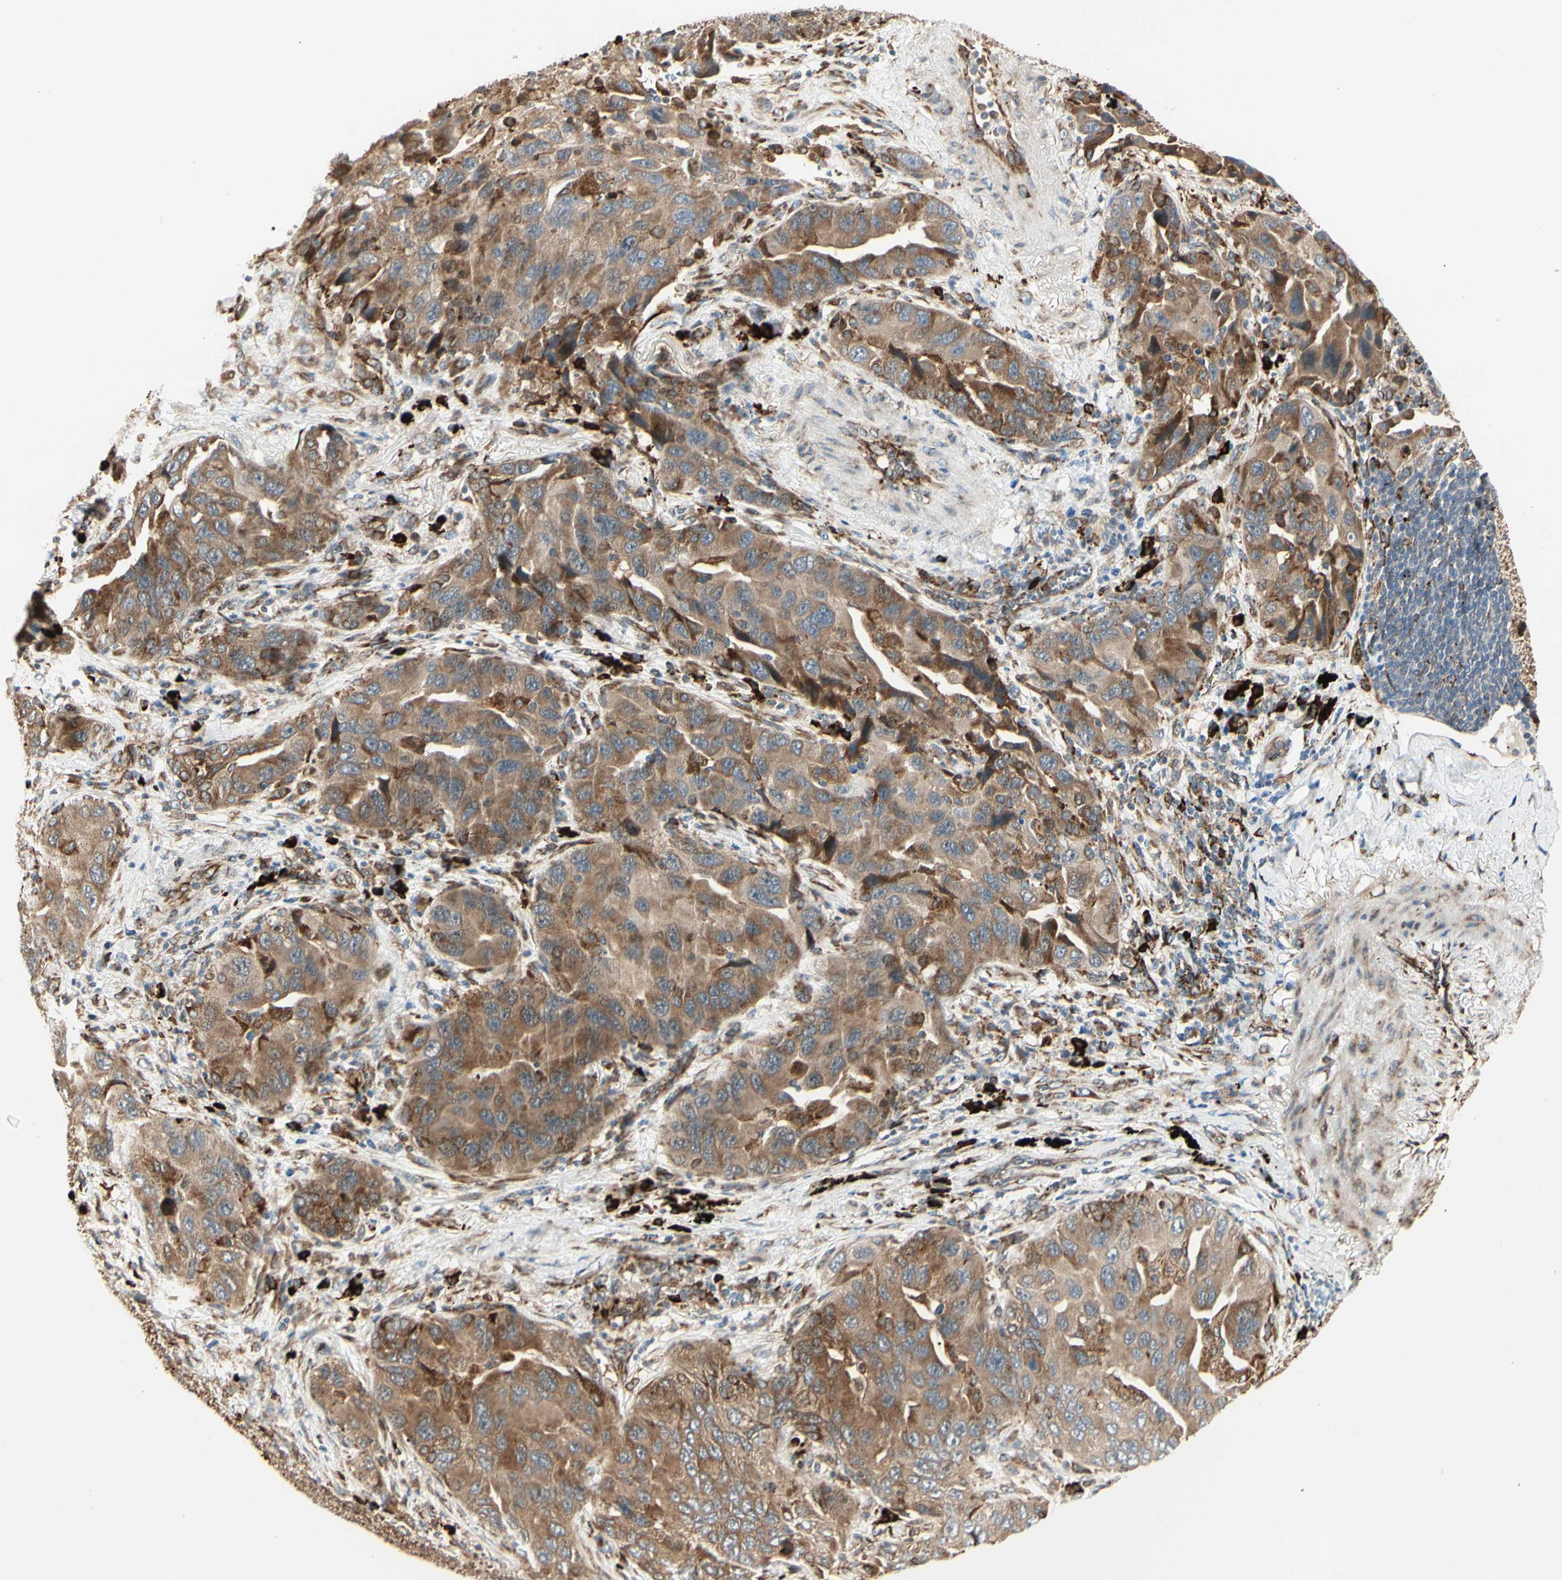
{"staining": {"intensity": "moderate", "quantity": ">75%", "location": "cytoplasmic/membranous"}, "tissue": "lung cancer", "cell_type": "Tumor cells", "image_type": "cancer", "snomed": [{"axis": "morphology", "description": "Adenocarcinoma, NOS"}, {"axis": "topography", "description": "Lung"}], "caption": "Tumor cells show moderate cytoplasmic/membranous expression in about >75% of cells in lung adenocarcinoma. Ihc stains the protein in brown and the nuclei are stained blue.", "gene": "HSP90B1", "patient": {"sex": "female", "age": 65}}